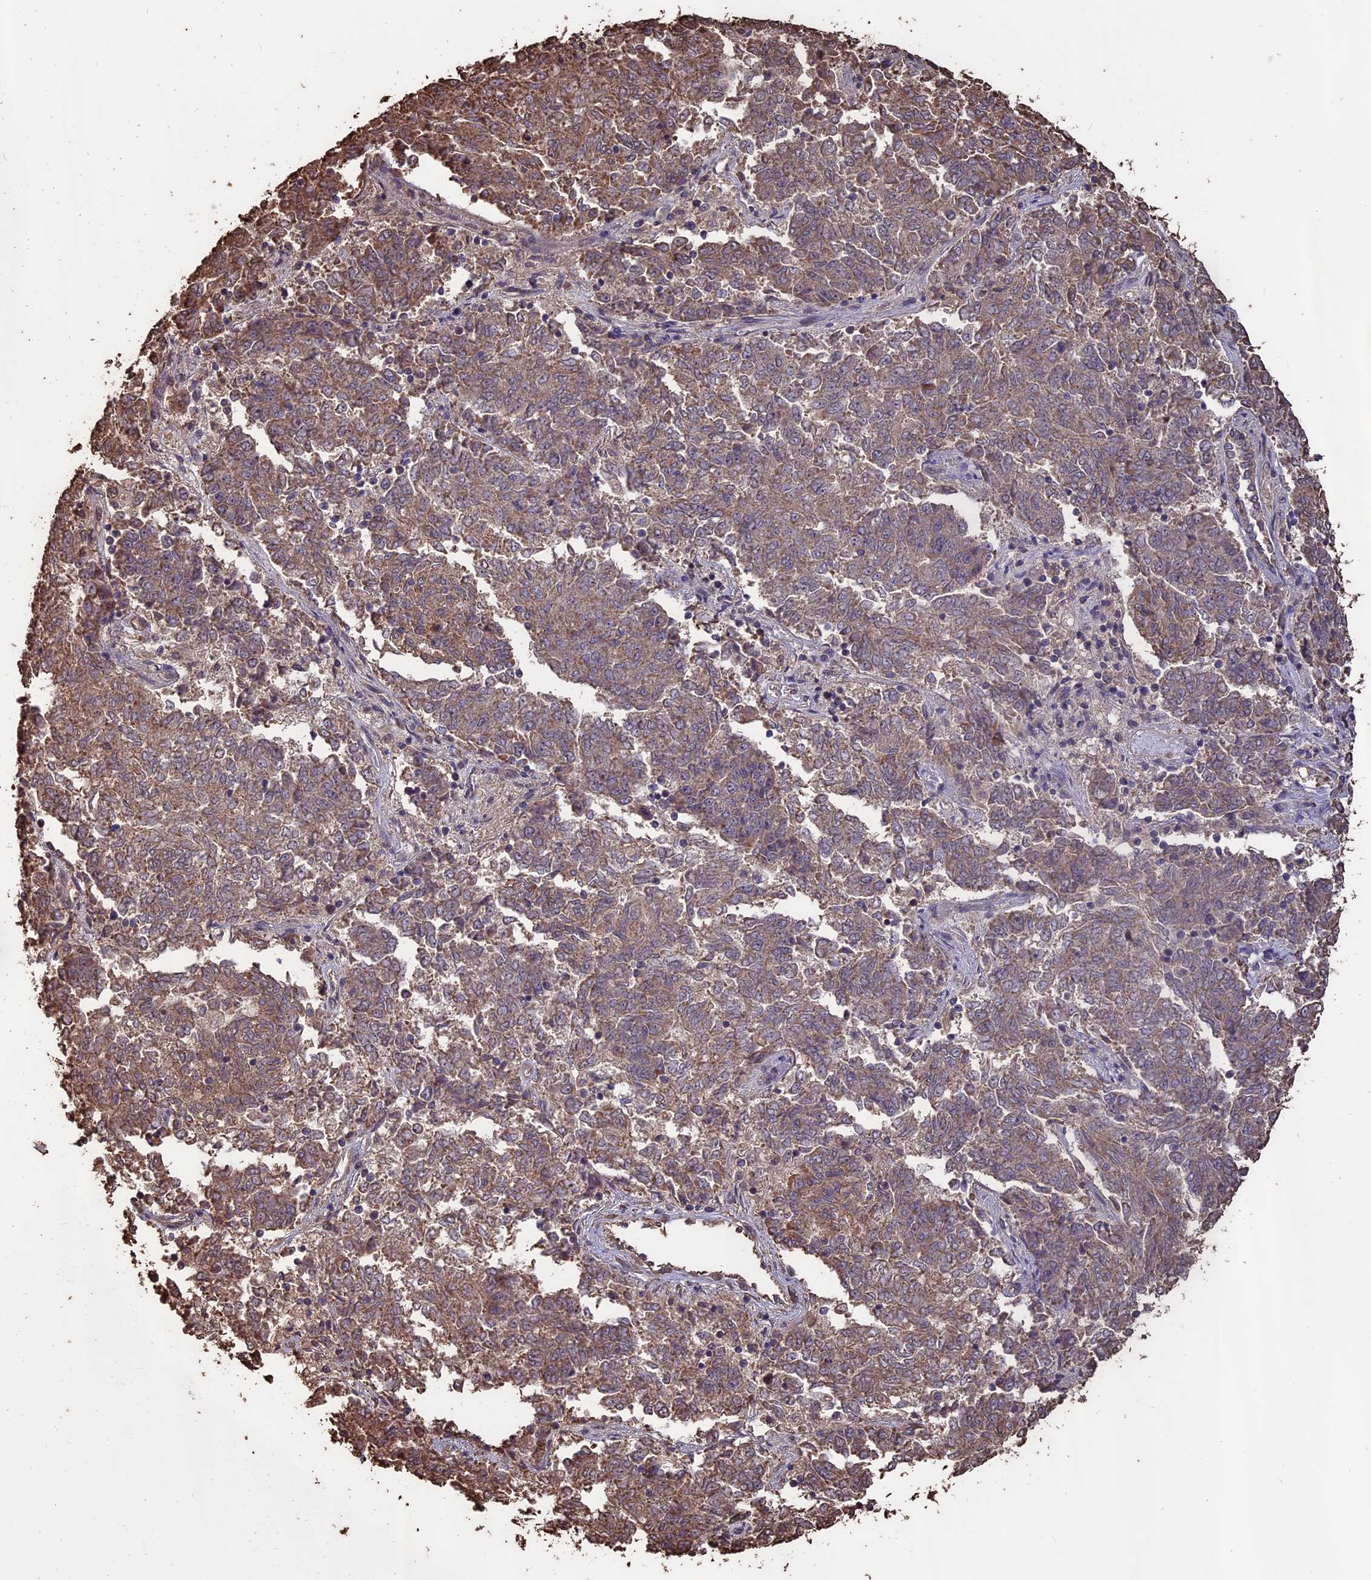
{"staining": {"intensity": "moderate", "quantity": ">75%", "location": "cytoplasmic/membranous"}, "tissue": "endometrial cancer", "cell_type": "Tumor cells", "image_type": "cancer", "snomed": [{"axis": "morphology", "description": "Adenocarcinoma, NOS"}, {"axis": "topography", "description": "Endometrium"}], "caption": "High-power microscopy captured an immunohistochemistry micrograph of adenocarcinoma (endometrial), revealing moderate cytoplasmic/membranous positivity in about >75% of tumor cells. (DAB IHC with brightfield microscopy, high magnification).", "gene": "PGPEP1L", "patient": {"sex": "female", "age": 80}}